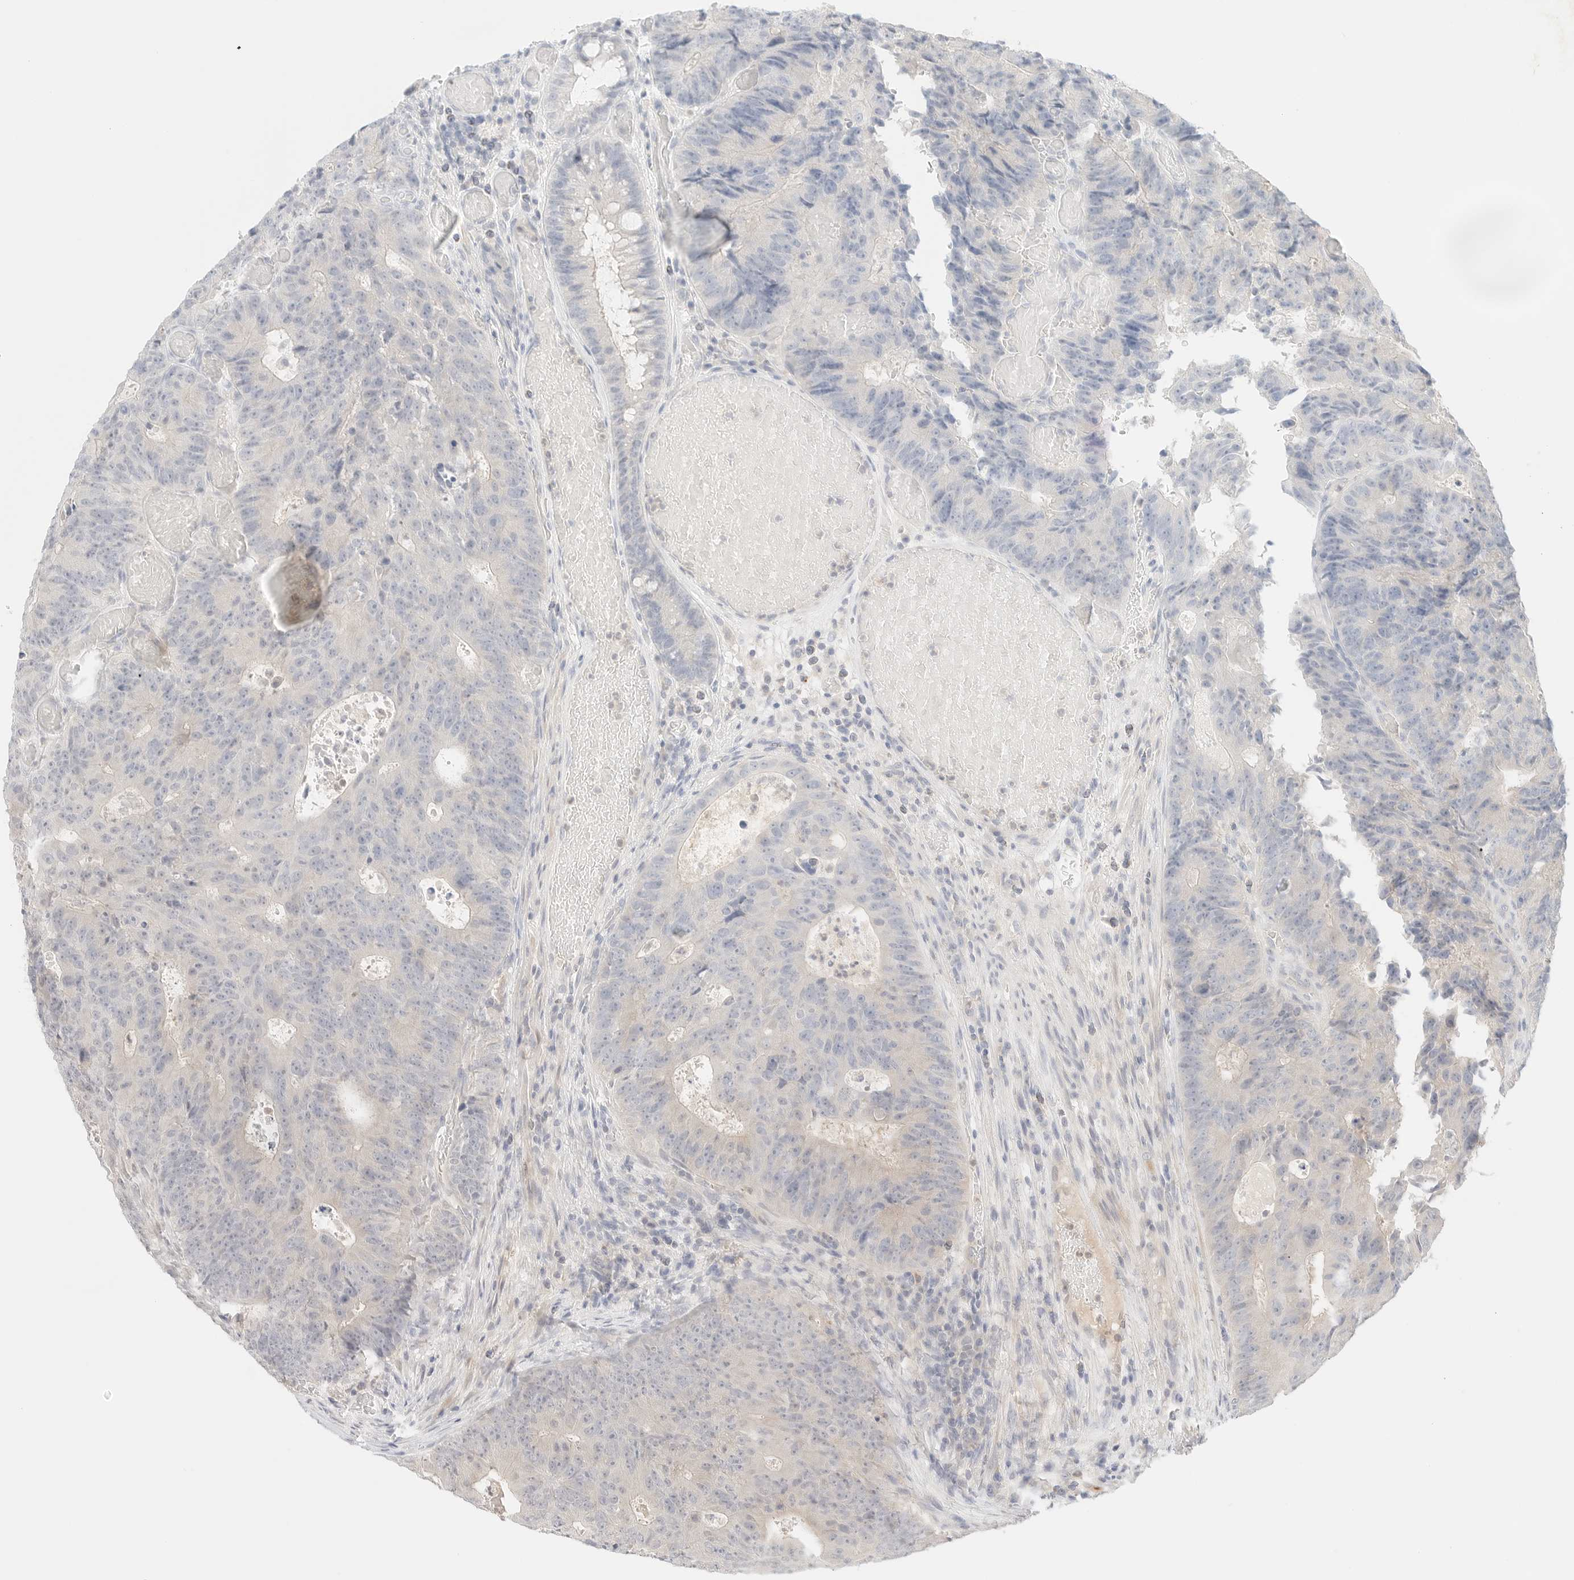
{"staining": {"intensity": "negative", "quantity": "none", "location": "none"}, "tissue": "colorectal cancer", "cell_type": "Tumor cells", "image_type": "cancer", "snomed": [{"axis": "morphology", "description": "Adenocarcinoma, NOS"}, {"axis": "topography", "description": "Colon"}], "caption": "A histopathology image of adenocarcinoma (colorectal) stained for a protein displays no brown staining in tumor cells. The staining was performed using DAB to visualize the protein expression in brown, while the nuclei were stained in blue with hematoxylin (Magnification: 20x).", "gene": "GNAS", "patient": {"sex": "male", "age": 87}}